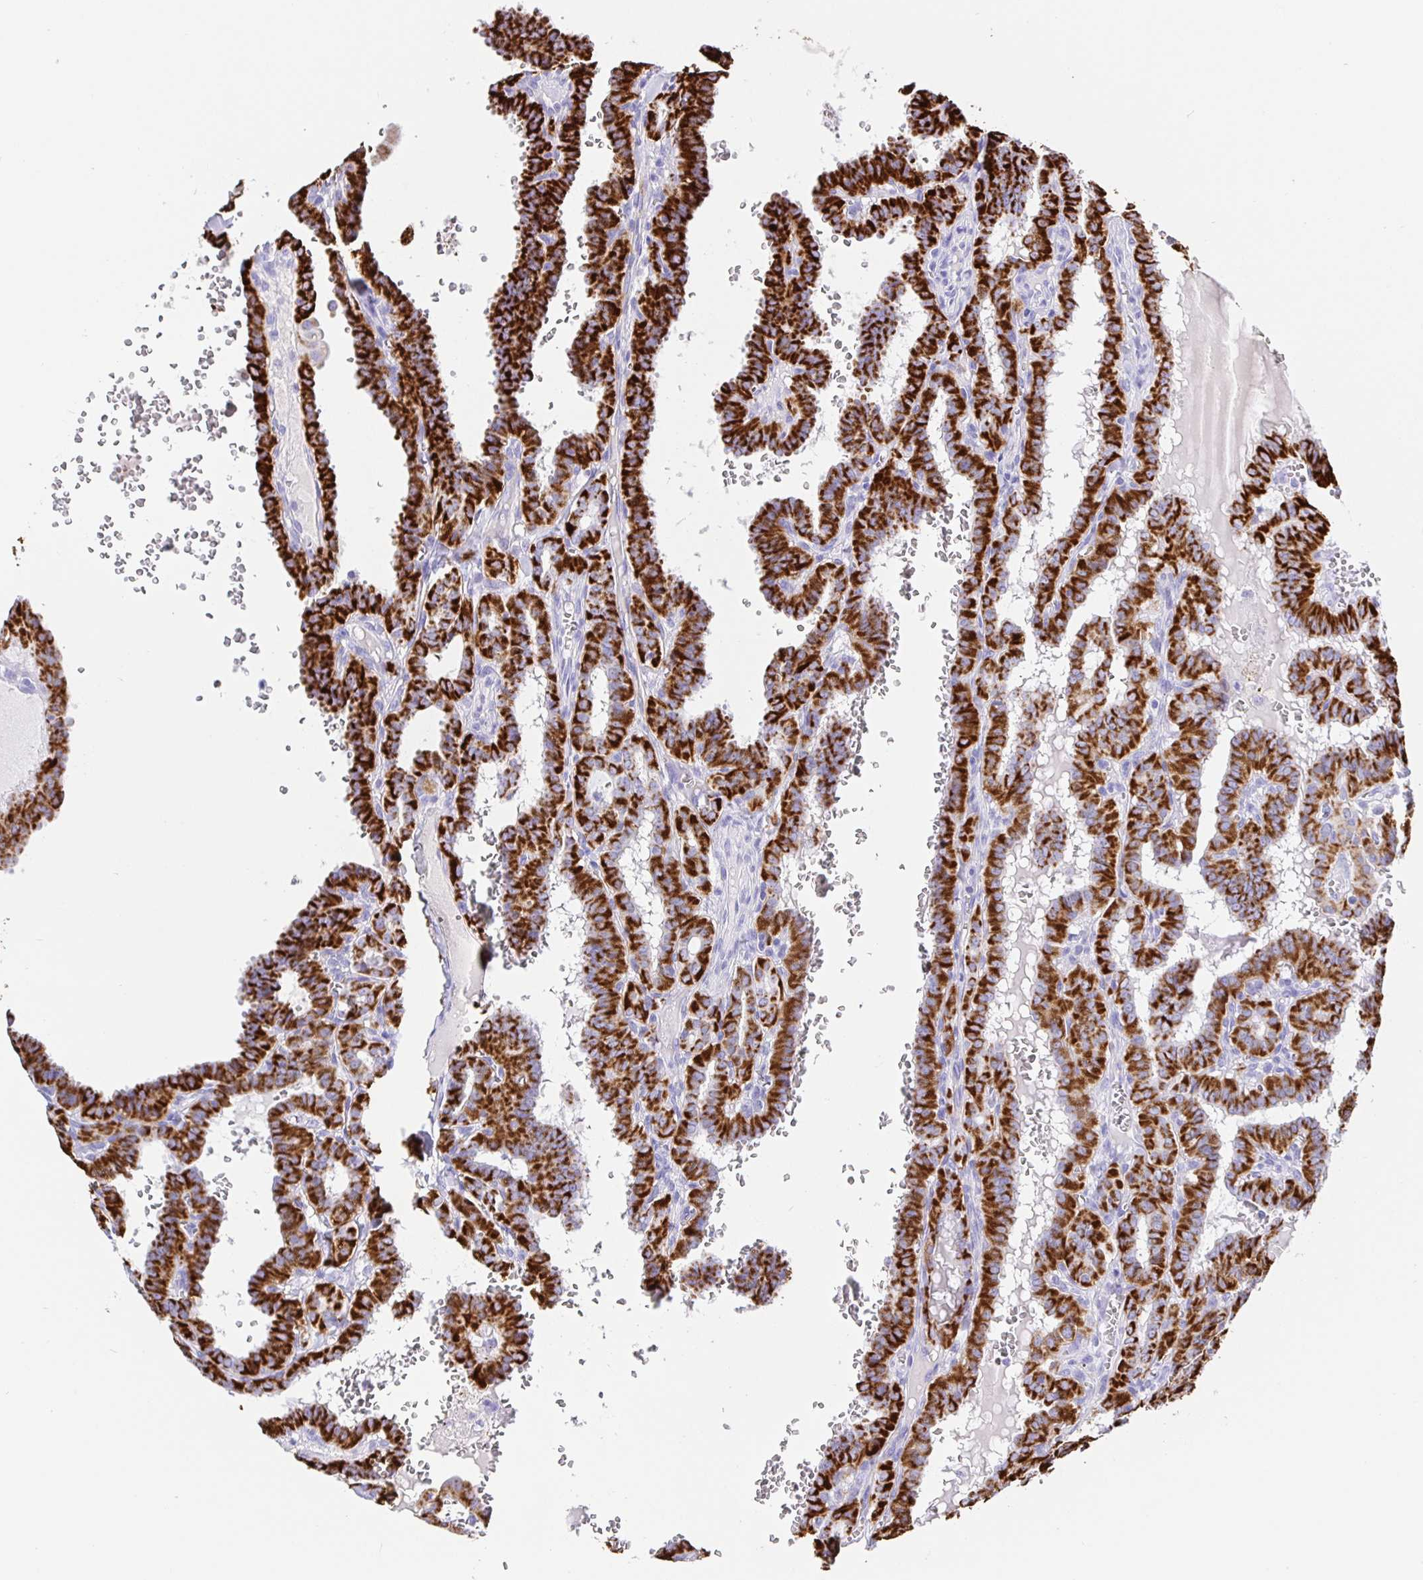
{"staining": {"intensity": "strong", "quantity": ">75%", "location": "cytoplasmic/membranous"}, "tissue": "thyroid cancer", "cell_type": "Tumor cells", "image_type": "cancer", "snomed": [{"axis": "morphology", "description": "Papillary adenocarcinoma, NOS"}, {"axis": "topography", "description": "Thyroid gland"}], "caption": "A photomicrograph of papillary adenocarcinoma (thyroid) stained for a protein shows strong cytoplasmic/membranous brown staining in tumor cells.", "gene": "MAOA", "patient": {"sex": "female", "age": 21}}